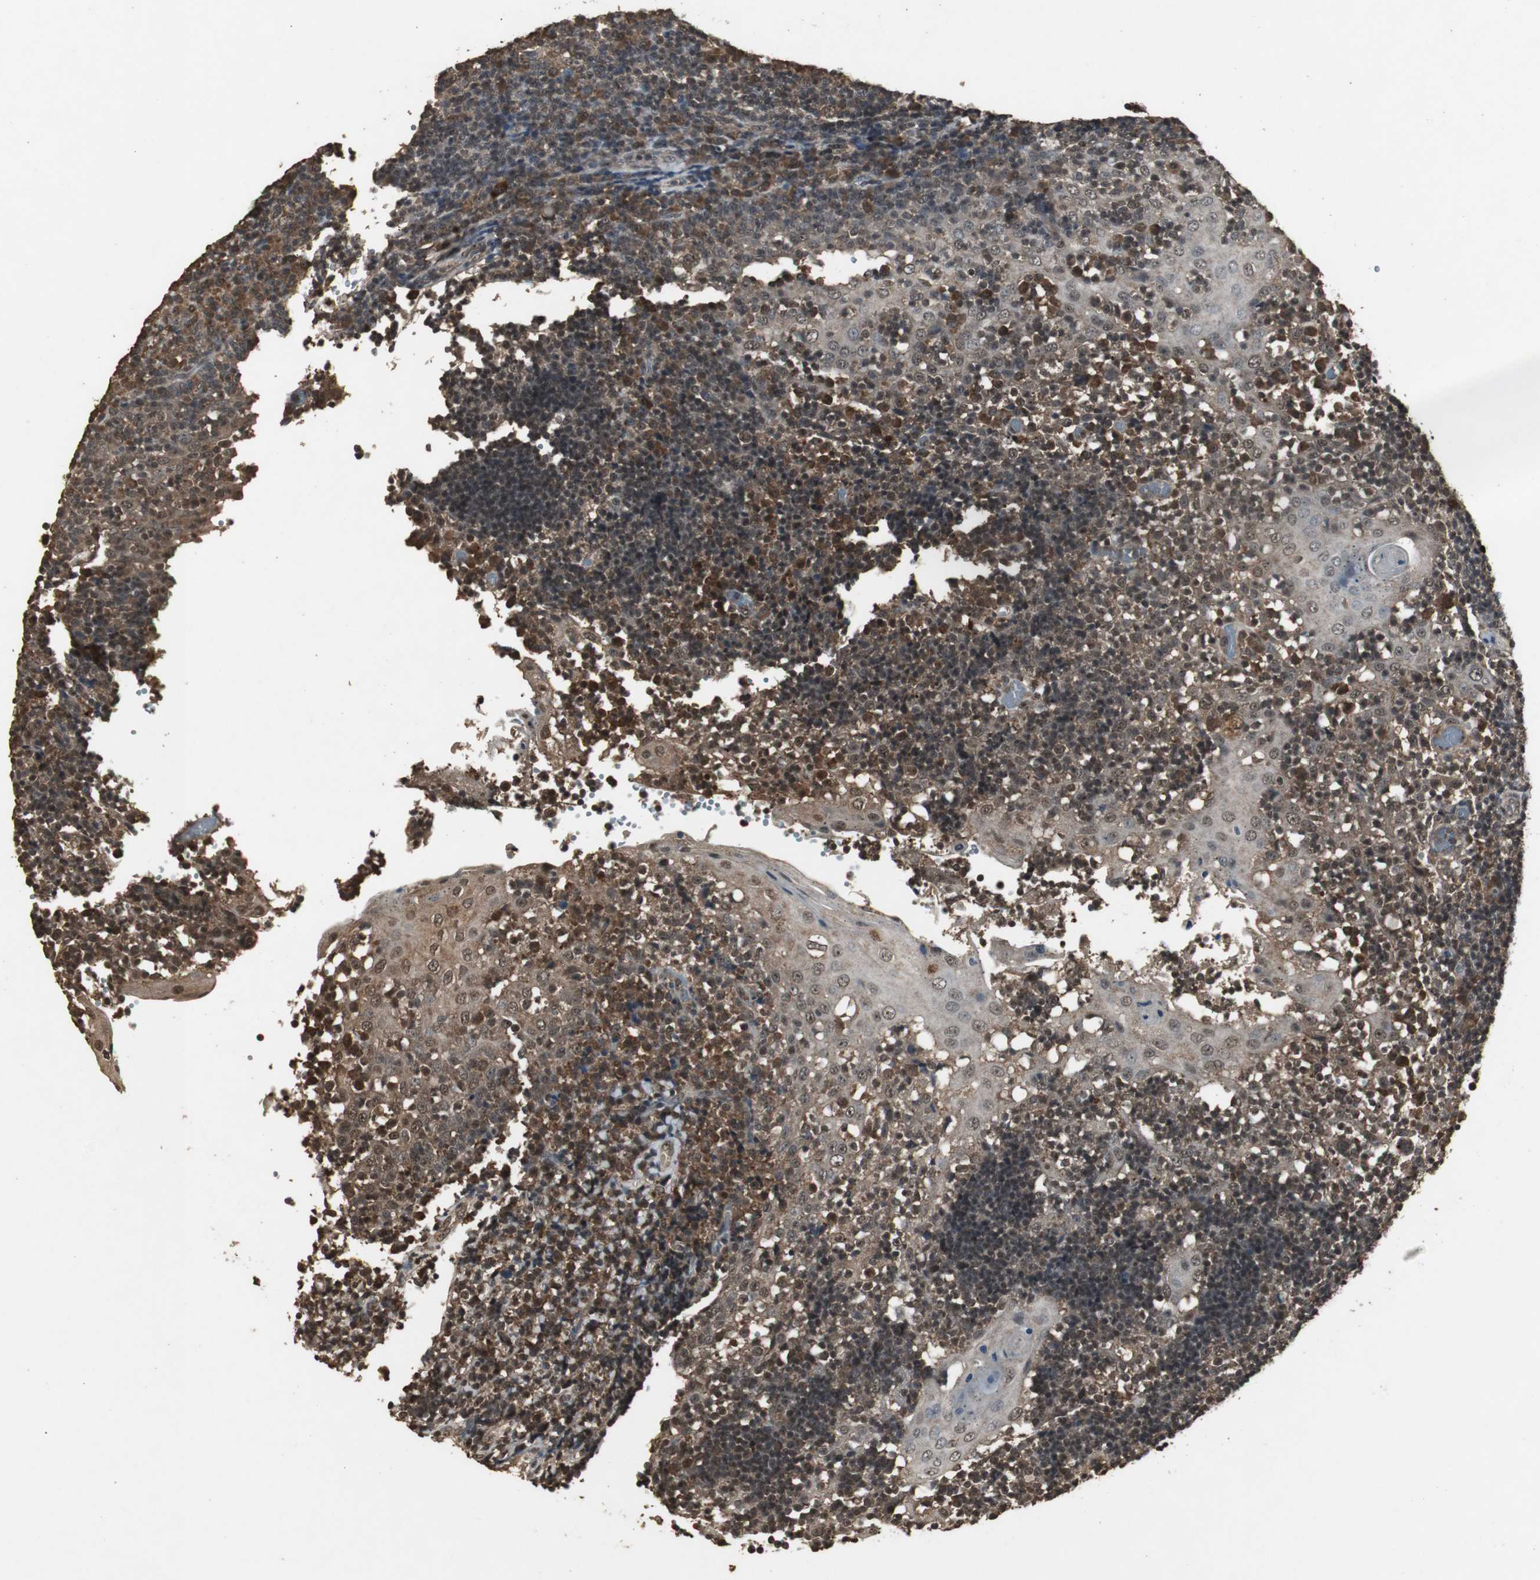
{"staining": {"intensity": "moderate", "quantity": ">75%", "location": "cytoplasmic/membranous,nuclear"}, "tissue": "tonsil", "cell_type": "Germinal center cells", "image_type": "normal", "snomed": [{"axis": "morphology", "description": "Normal tissue, NOS"}, {"axis": "topography", "description": "Tonsil"}], "caption": "This is a micrograph of IHC staining of normal tonsil, which shows moderate staining in the cytoplasmic/membranous,nuclear of germinal center cells.", "gene": "EMX1", "patient": {"sex": "female", "age": 40}}